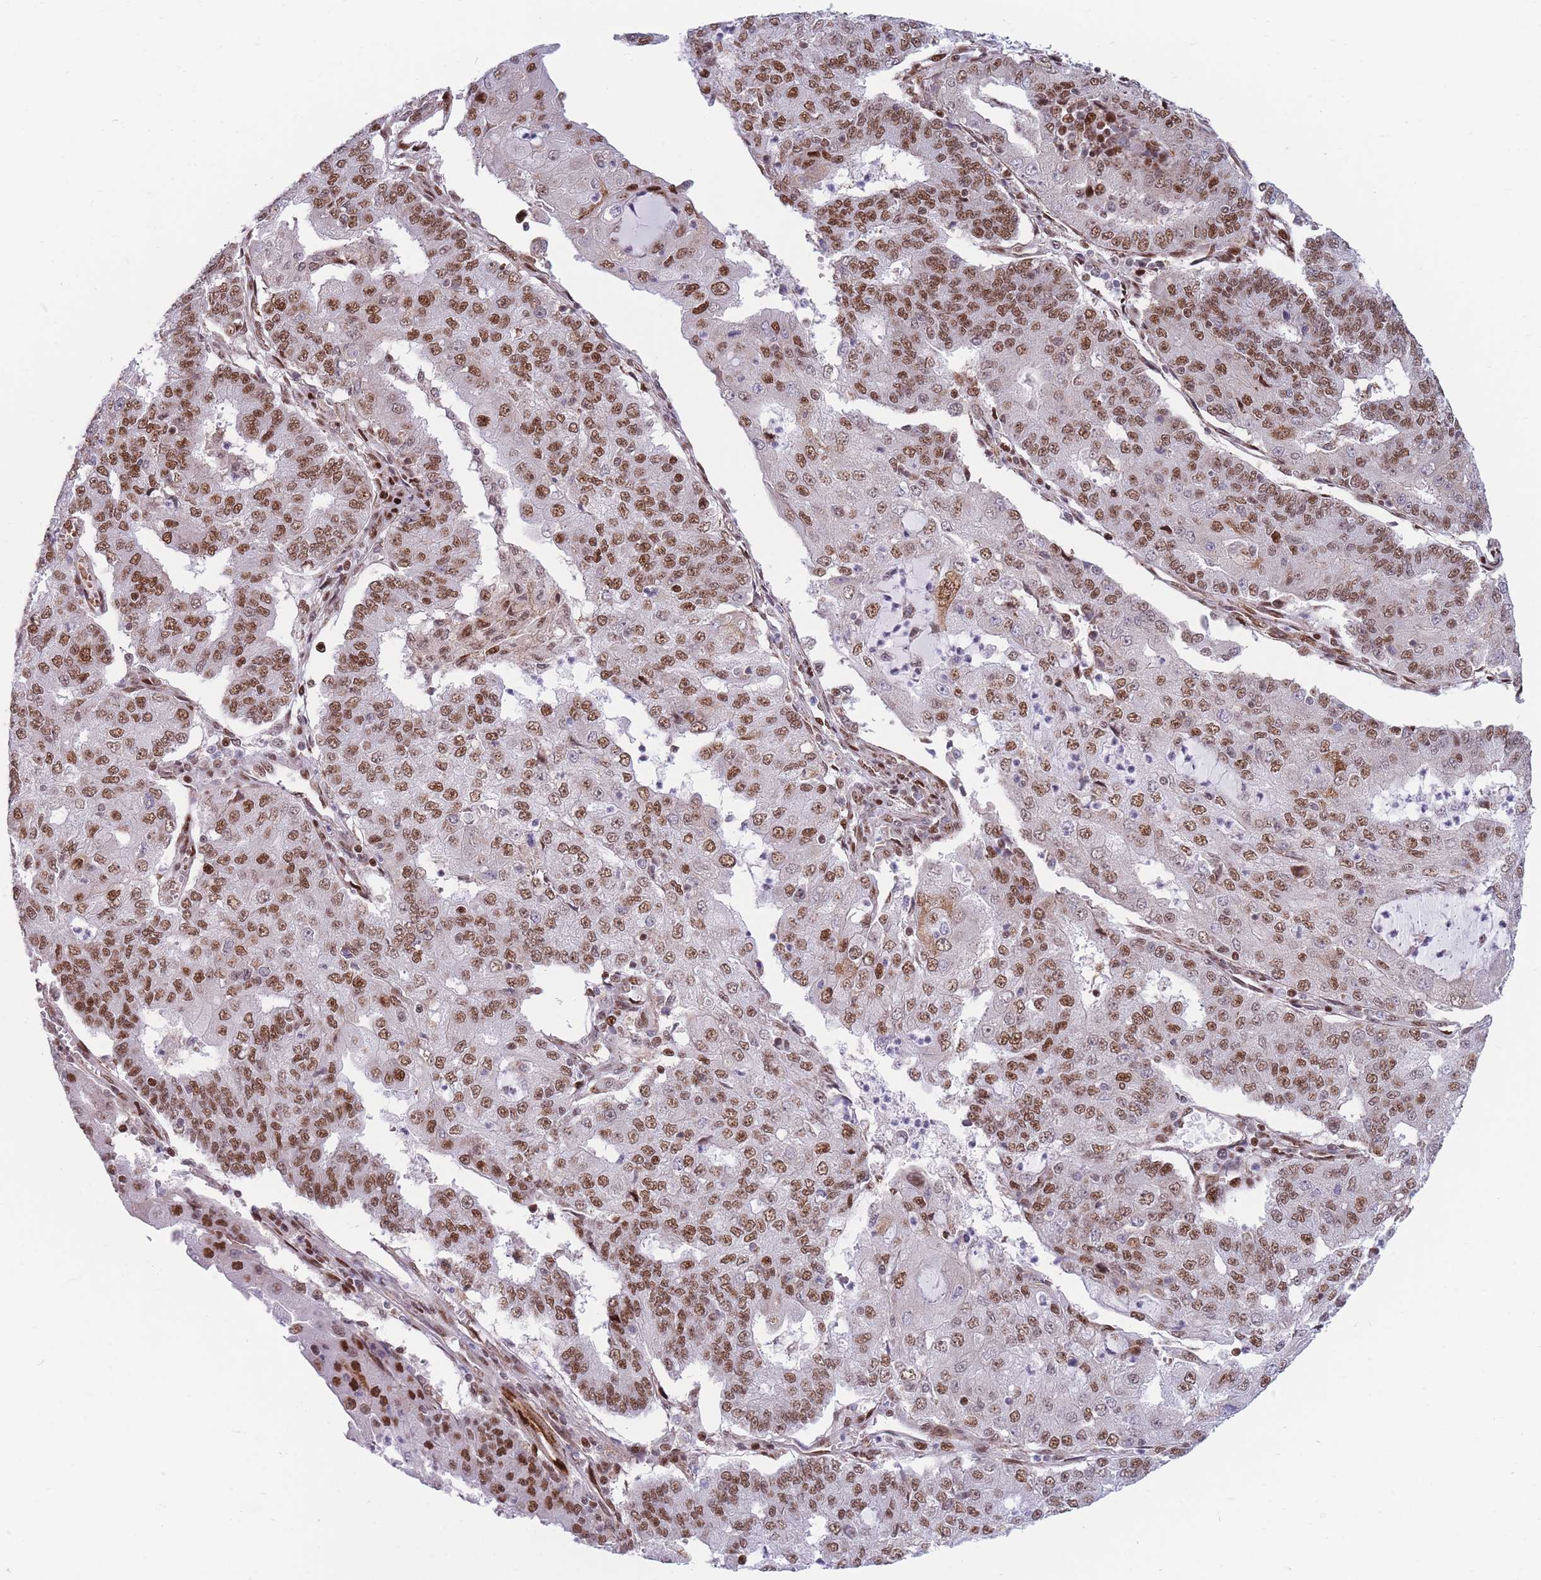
{"staining": {"intensity": "moderate", "quantity": "25%-75%", "location": "nuclear"}, "tissue": "endometrial cancer", "cell_type": "Tumor cells", "image_type": "cancer", "snomed": [{"axis": "morphology", "description": "Adenocarcinoma, NOS"}, {"axis": "topography", "description": "Endometrium"}], "caption": "Brown immunohistochemical staining in human endometrial cancer (adenocarcinoma) reveals moderate nuclear positivity in approximately 25%-75% of tumor cells.", "gene": "DNAJC3", "patient": {"sex": "female", "age": 56}}